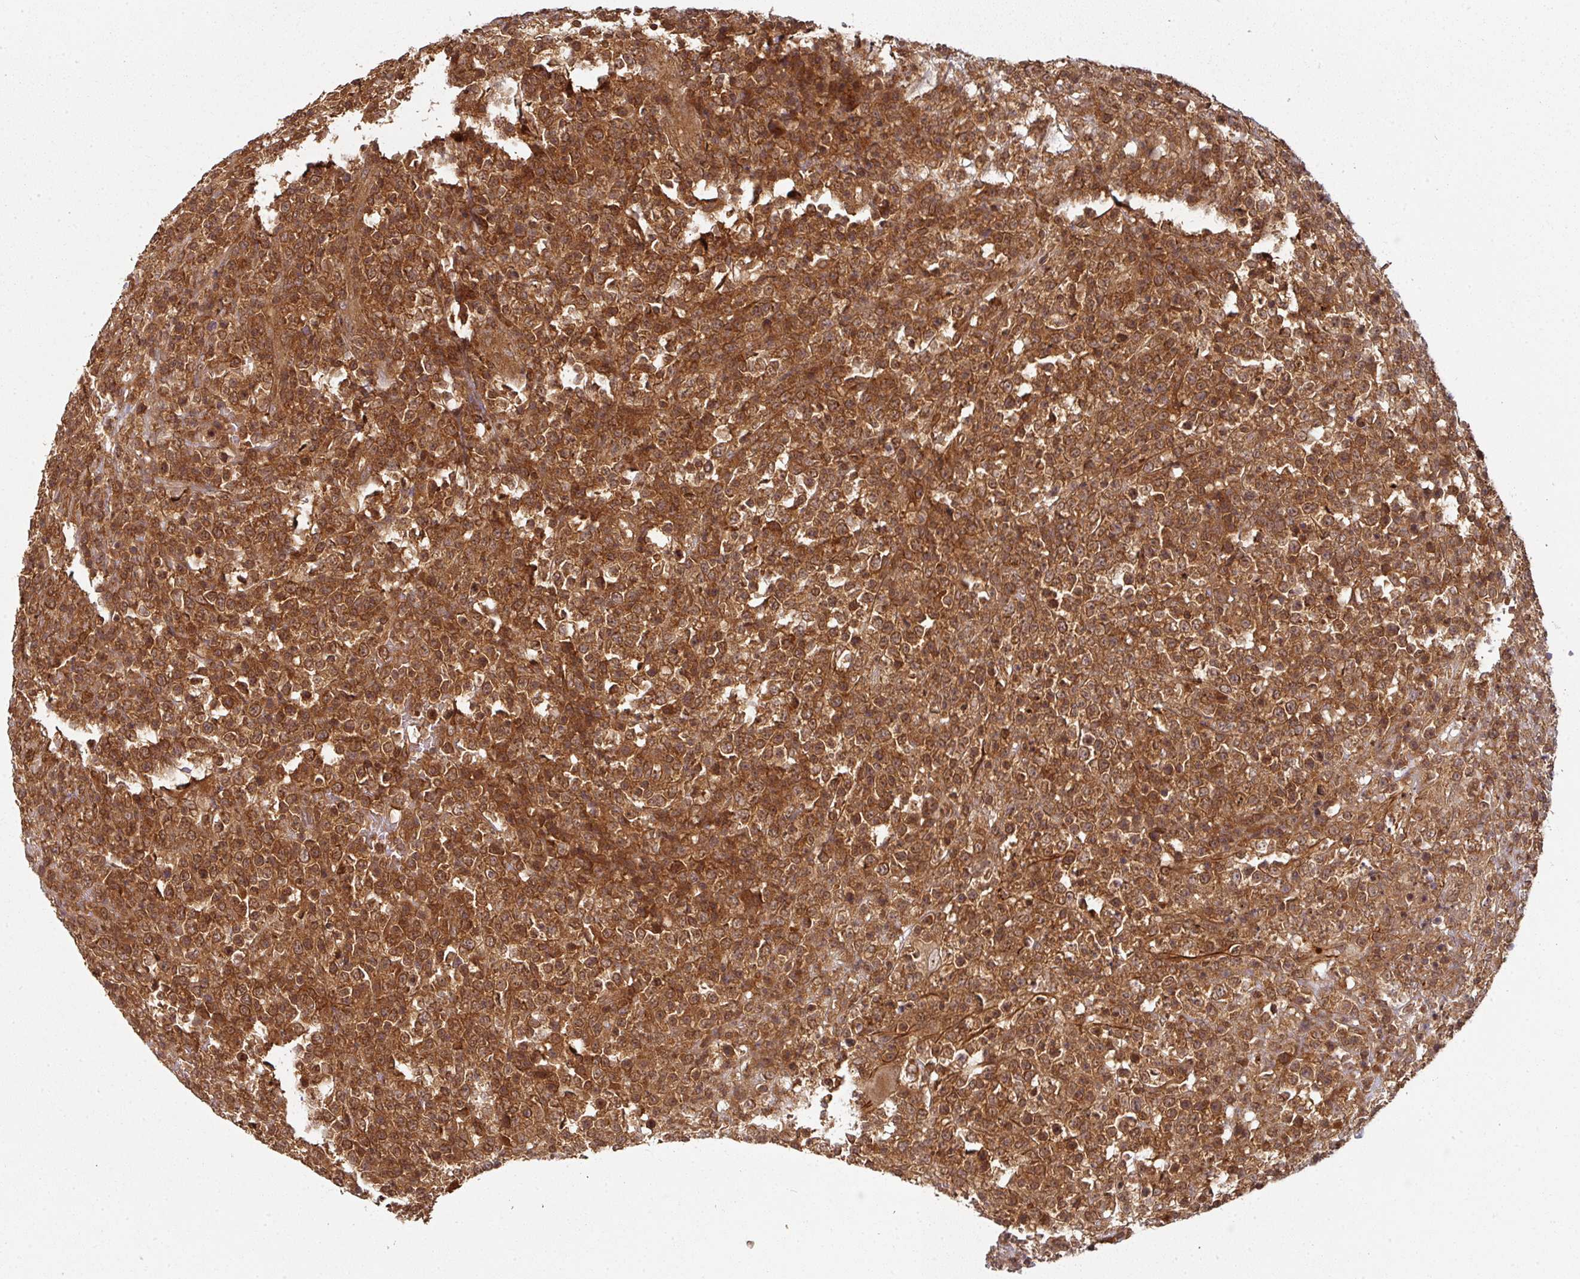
{"staining": {"intensity": "strong", "quantity": ">75%", "location": "cytoplasmic/membranous"}, "tissue": "lymphoma", "cell_type": "Tumor cells", "image_type": "cancer", "snomed": [{"axis": "morphology", "description": "Malignant lymphoma, non-Hodgkin's type, High grade"}, {"axis": "topography", "description": "Colon"}], "caption": "Strong cytoplasmic/membranous expression for a protein is seen in approximately >75% of tumor cells of high-grade malignant lymphoma, non-Hodgkin's type using IHC.", "gene": "EIF4EBP2", "patient": {"sex": "female", "age": 53}}